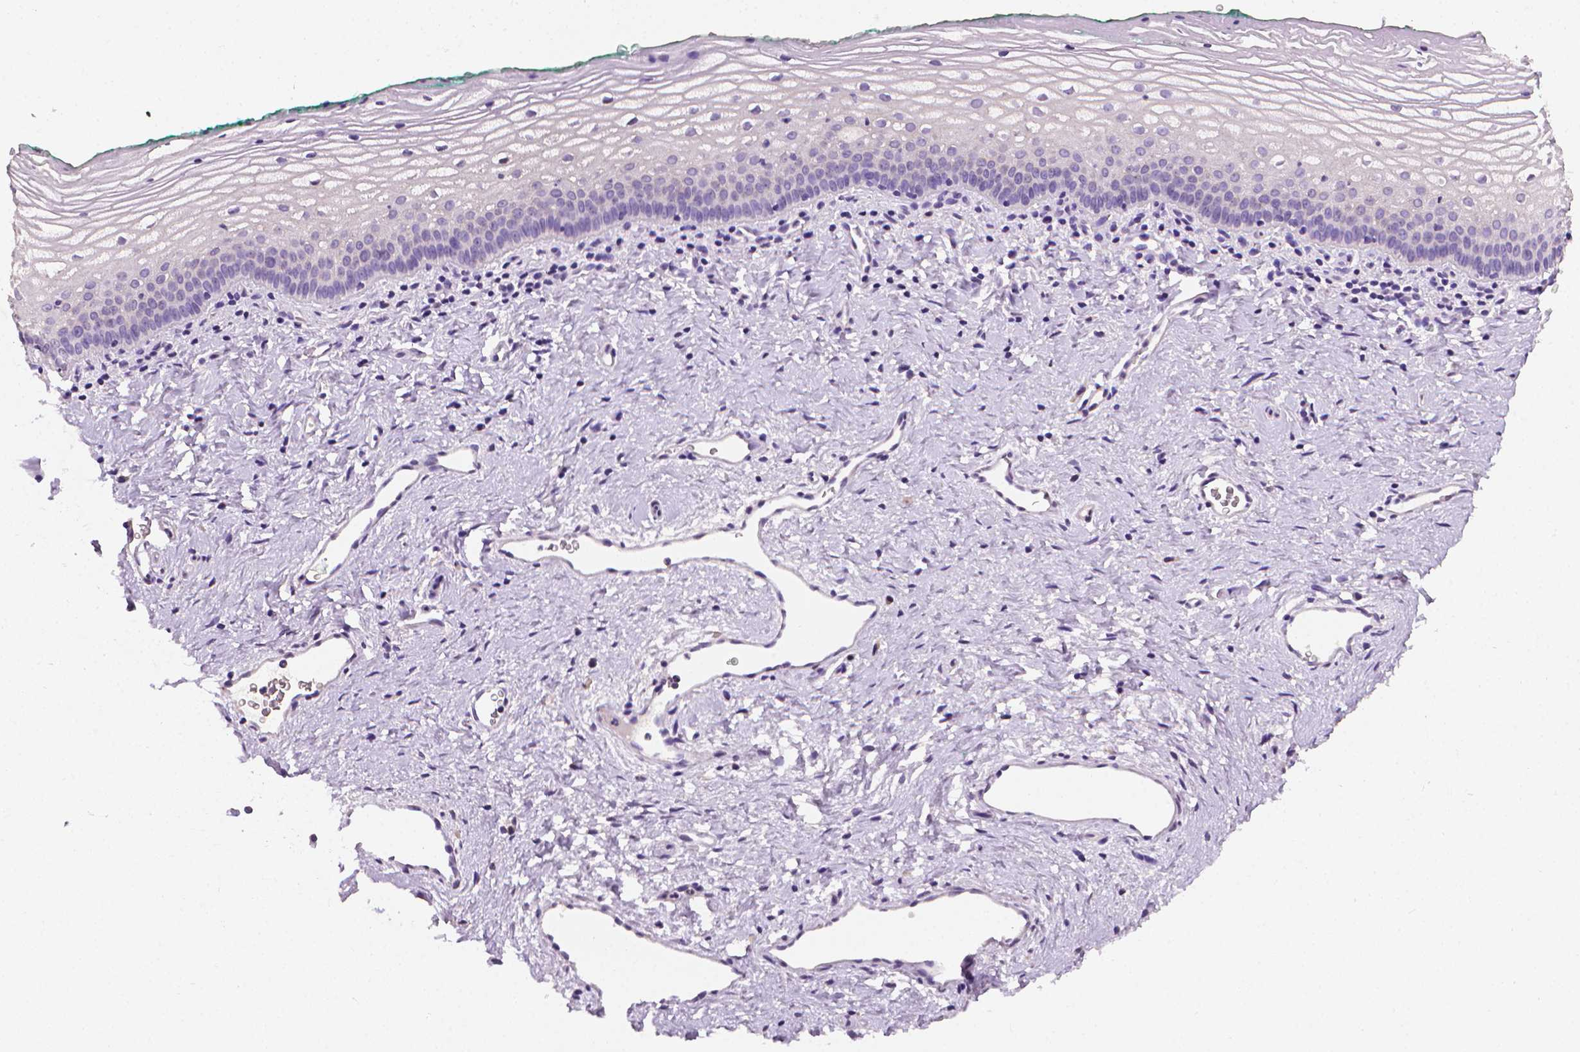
{"staining": {"intensity": "weak", "quantity": "<25%", "location": "cytoplasmic/membranous"}, "tissue": "vagina", "cell_type": "Squamous epithelial cells", "image_type": "normal", "snomed": [{"axis": "morphology", "description": "Normal tissue, NOS"}, {"axis": "topography", "description": "Vagina"}], "caption": "Immunohistochemistry (IHC) histopathology image of unremarkable vagina stained for a protein (brown), which shows no staining in squamous epithelial cells. (Immunohistochemistry (IHC), brightfield microscopy, high magnification).", "gene": "FASN", "patient": {"sex": "female", "age": 44}}